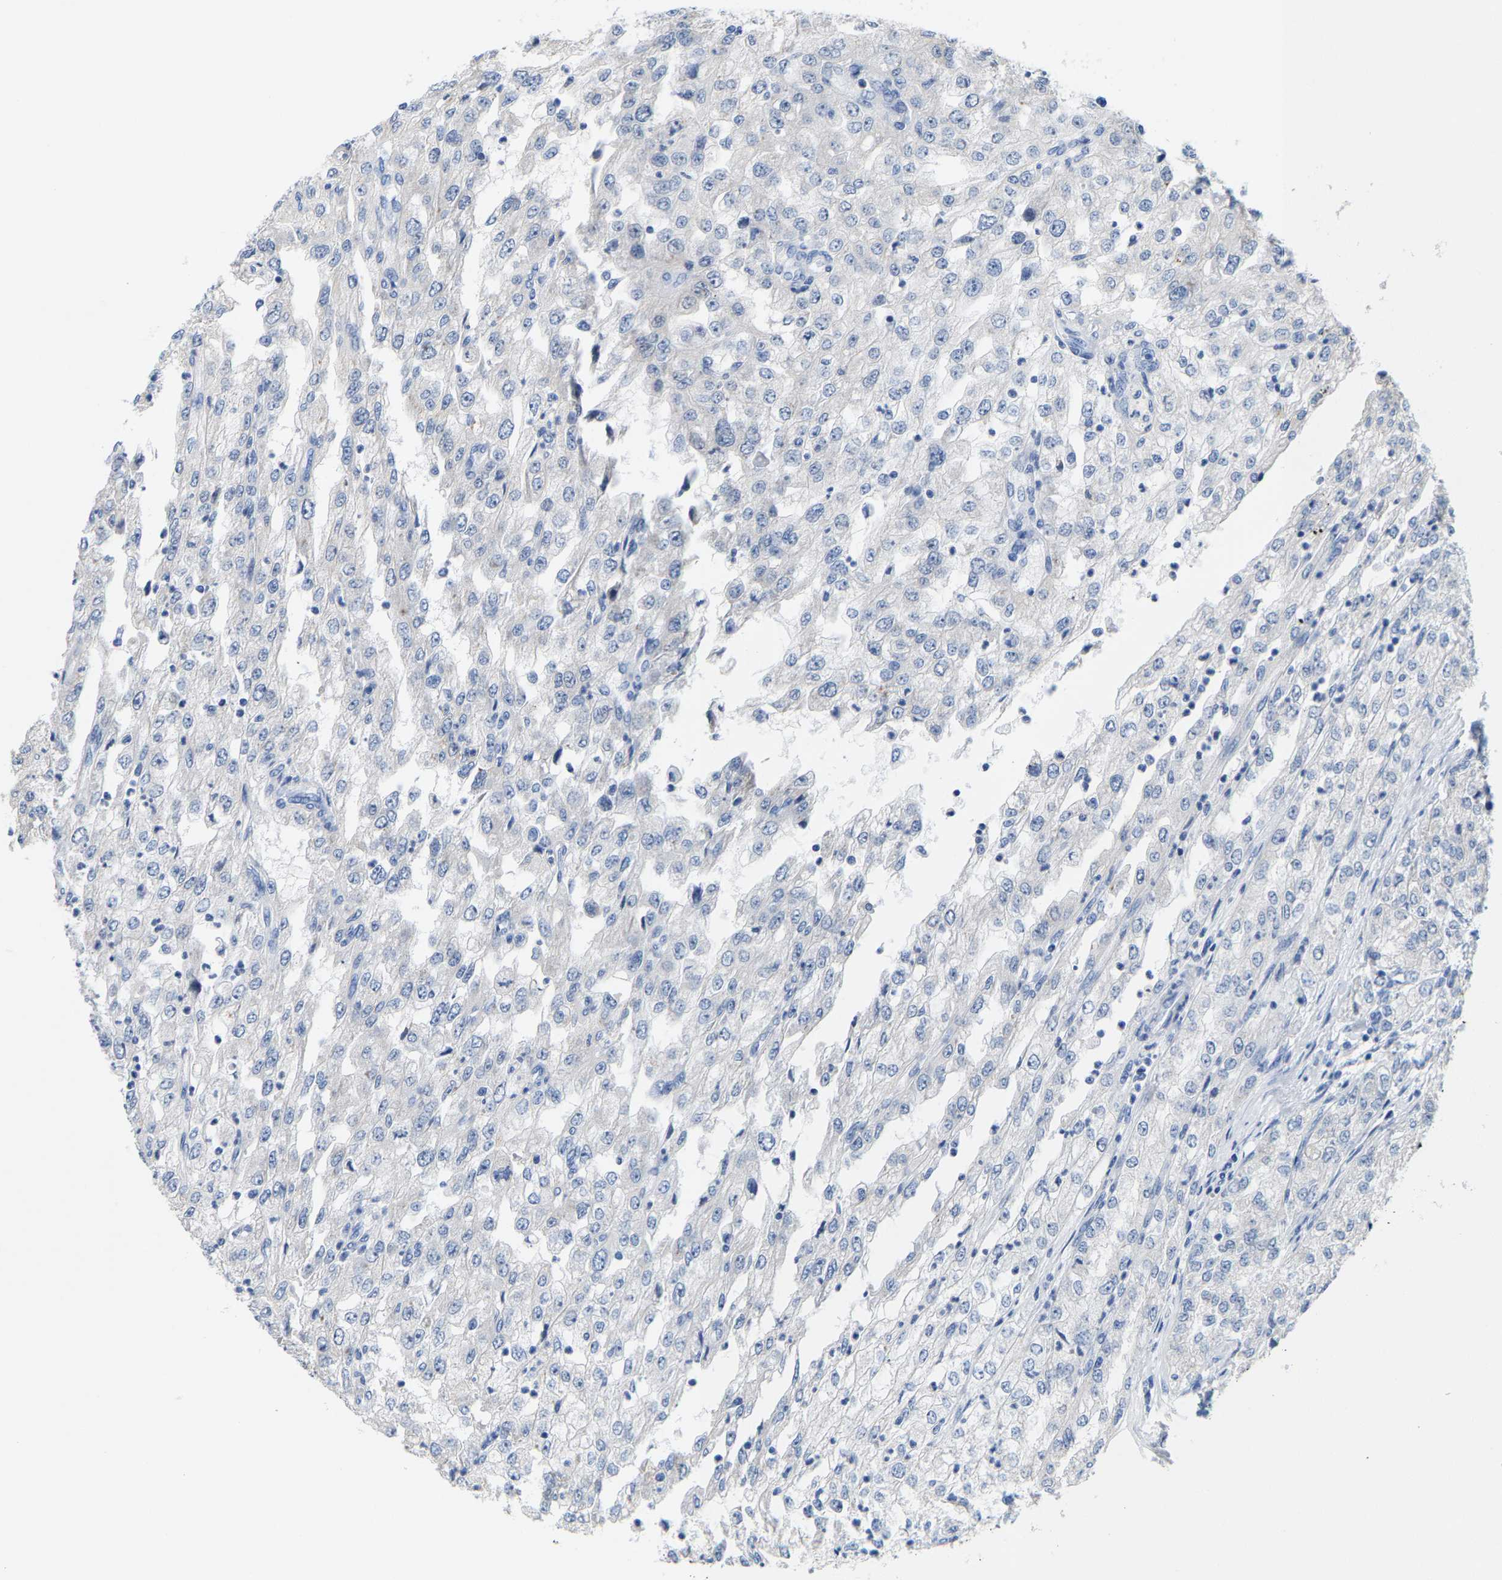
{"staining": {"intensity": "negative", "quantity": "none", "location": "none"}, "tissue": "renal cancer", "cell_type": "Tumor cells", "image_type": "cancer", "snomed": [{"axis": "morphology", "description": "Adenocarcinoma, NOS"}, {"axis": "topography", "description": "Kidney"}], "caption": "IHC of adenocarcinoma (renal) reveals no staining in tumor cells.", "gene": "KLHL1", "patient": {"sex": "female", "age": 54}}